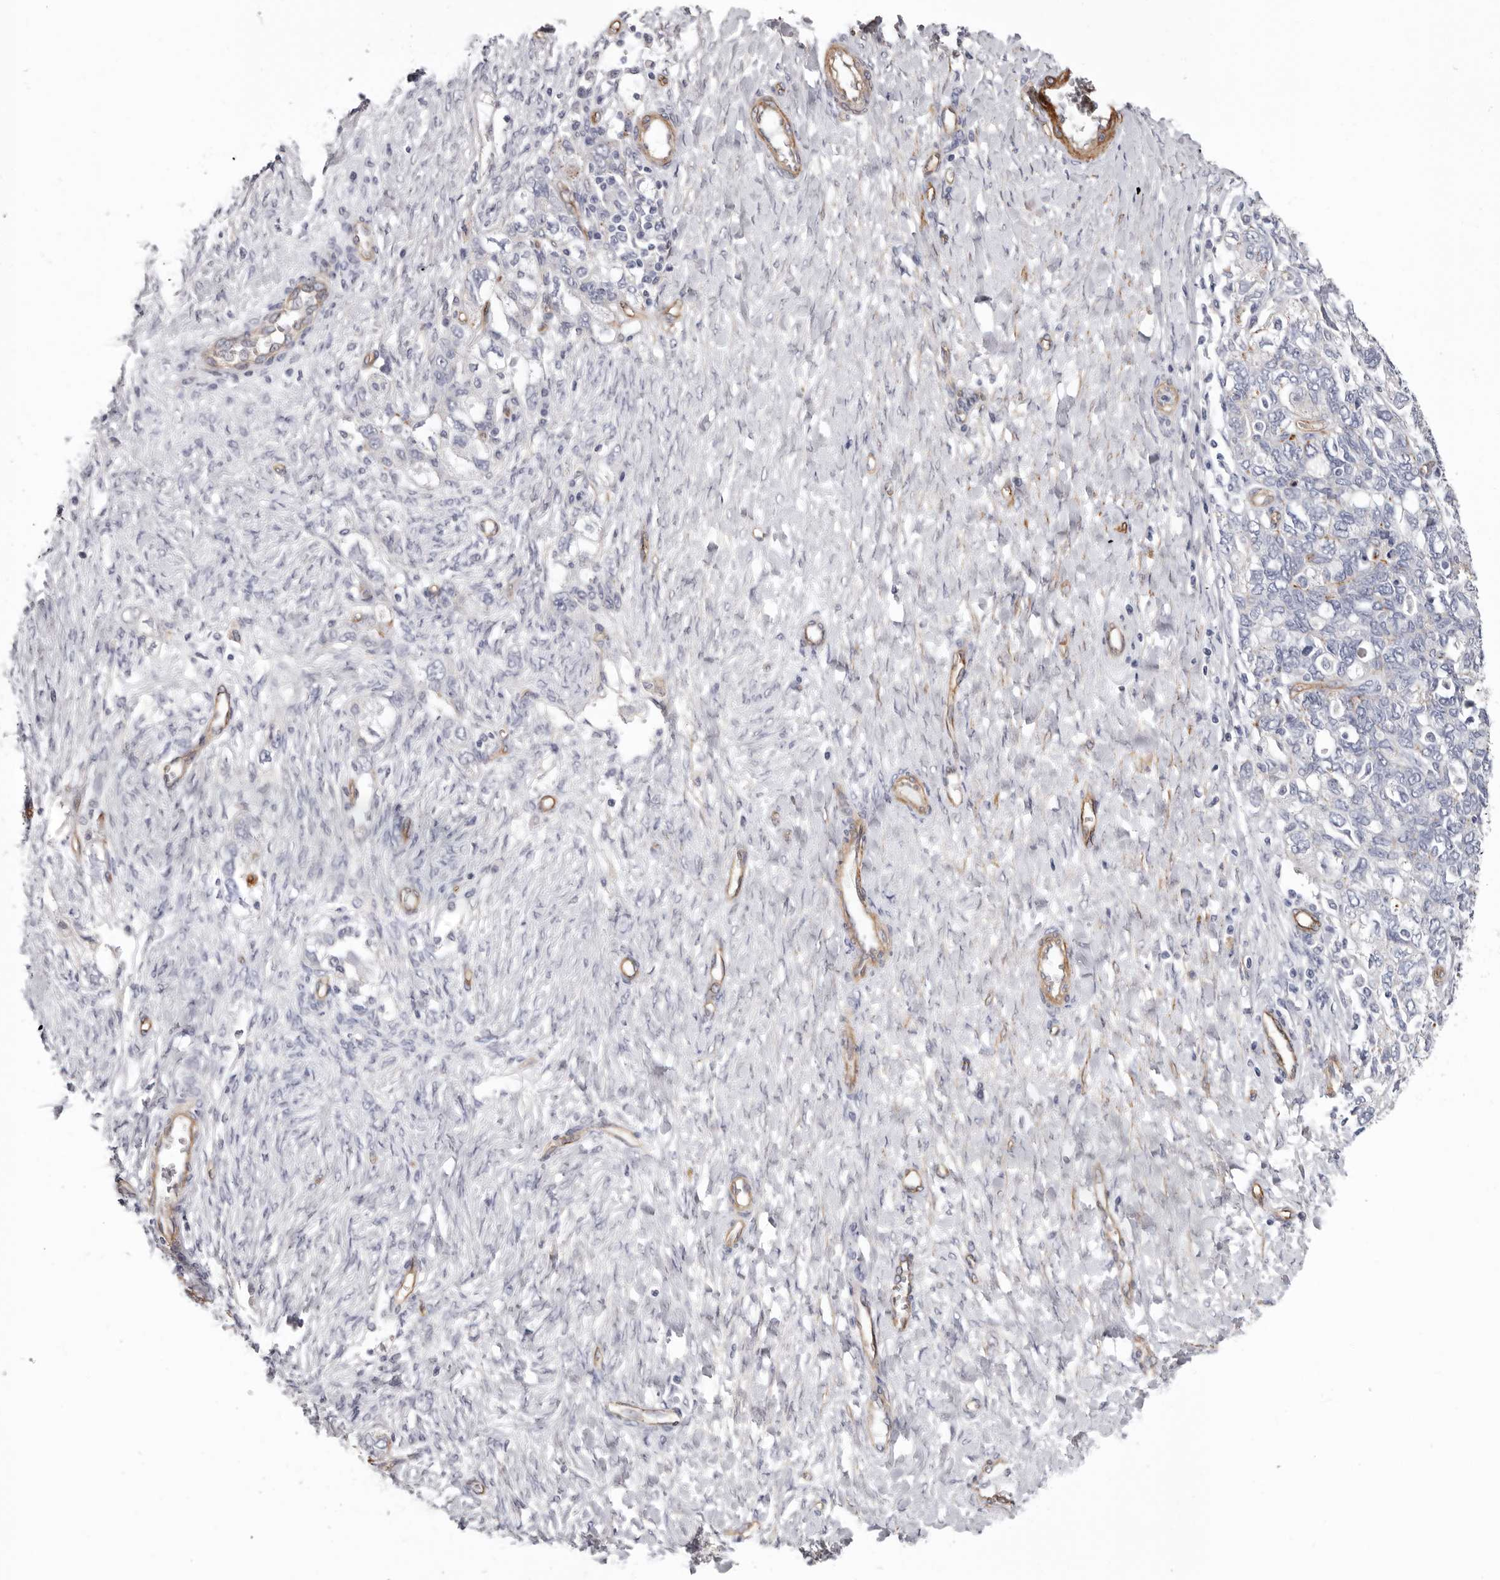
{"staining": {"intensity": "negative", "quantity": "none", "location": "none"}, "tissue": "ovarian cancer", "cell_type": "Tumor cells", "image_type": "cancer", "snomed": [{"axis": "morphology", "description": "Carcinoma, NOS"}, {"axis": "morphology", "description": "Cystadenocarcinoma, serous, NOS"}, {"axis": "topography", "description": "Ovary"}], "caption": "Ovarian cancer stained for a protein using immunohistochemistry reveals no positivity tumor cells.", "gene": "ADGRL4", "patient": {"sex": "female", "age": 69}}